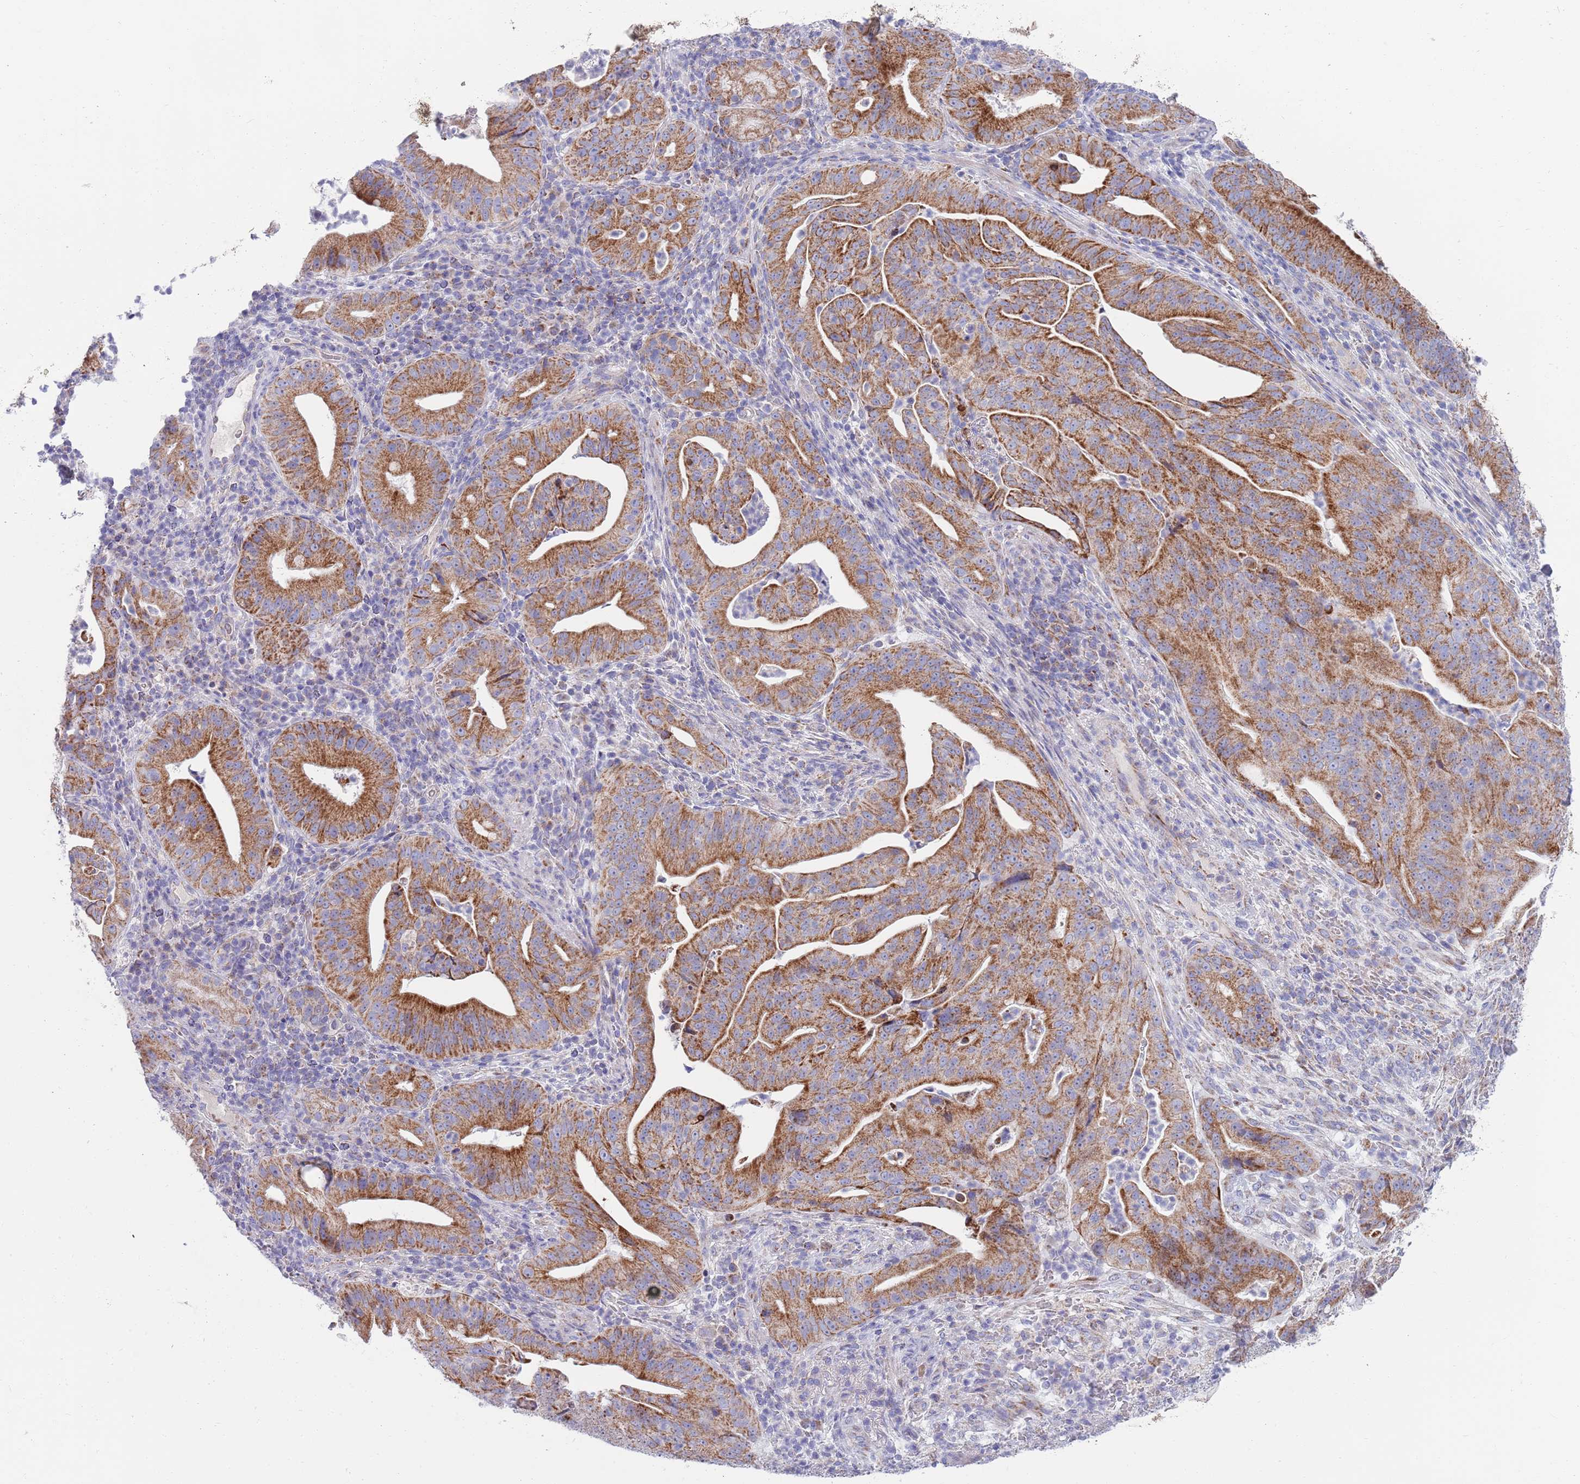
{"staining": {"intensity": "strong", "quantity": ">75%", "location": "cytoplasmic/membranous"}, "tissue": "pancreatic cancer", "cell_type": "Tumor cells", "image_type": "cancer", "snomed": [{"axis": "morphology", "description": "Adenocarcinoma, NOS"}, {"axis": "topography", "description": "Pancreas"}], "caption": "Brown immunohistochemical staining in pancreatic adenocarcinoma shows strong cytoplasmic/membranous staining in approximately >75% of tumor cells.", "gene": "EMC8", "patient": {"sex": "male", "age": 71}}